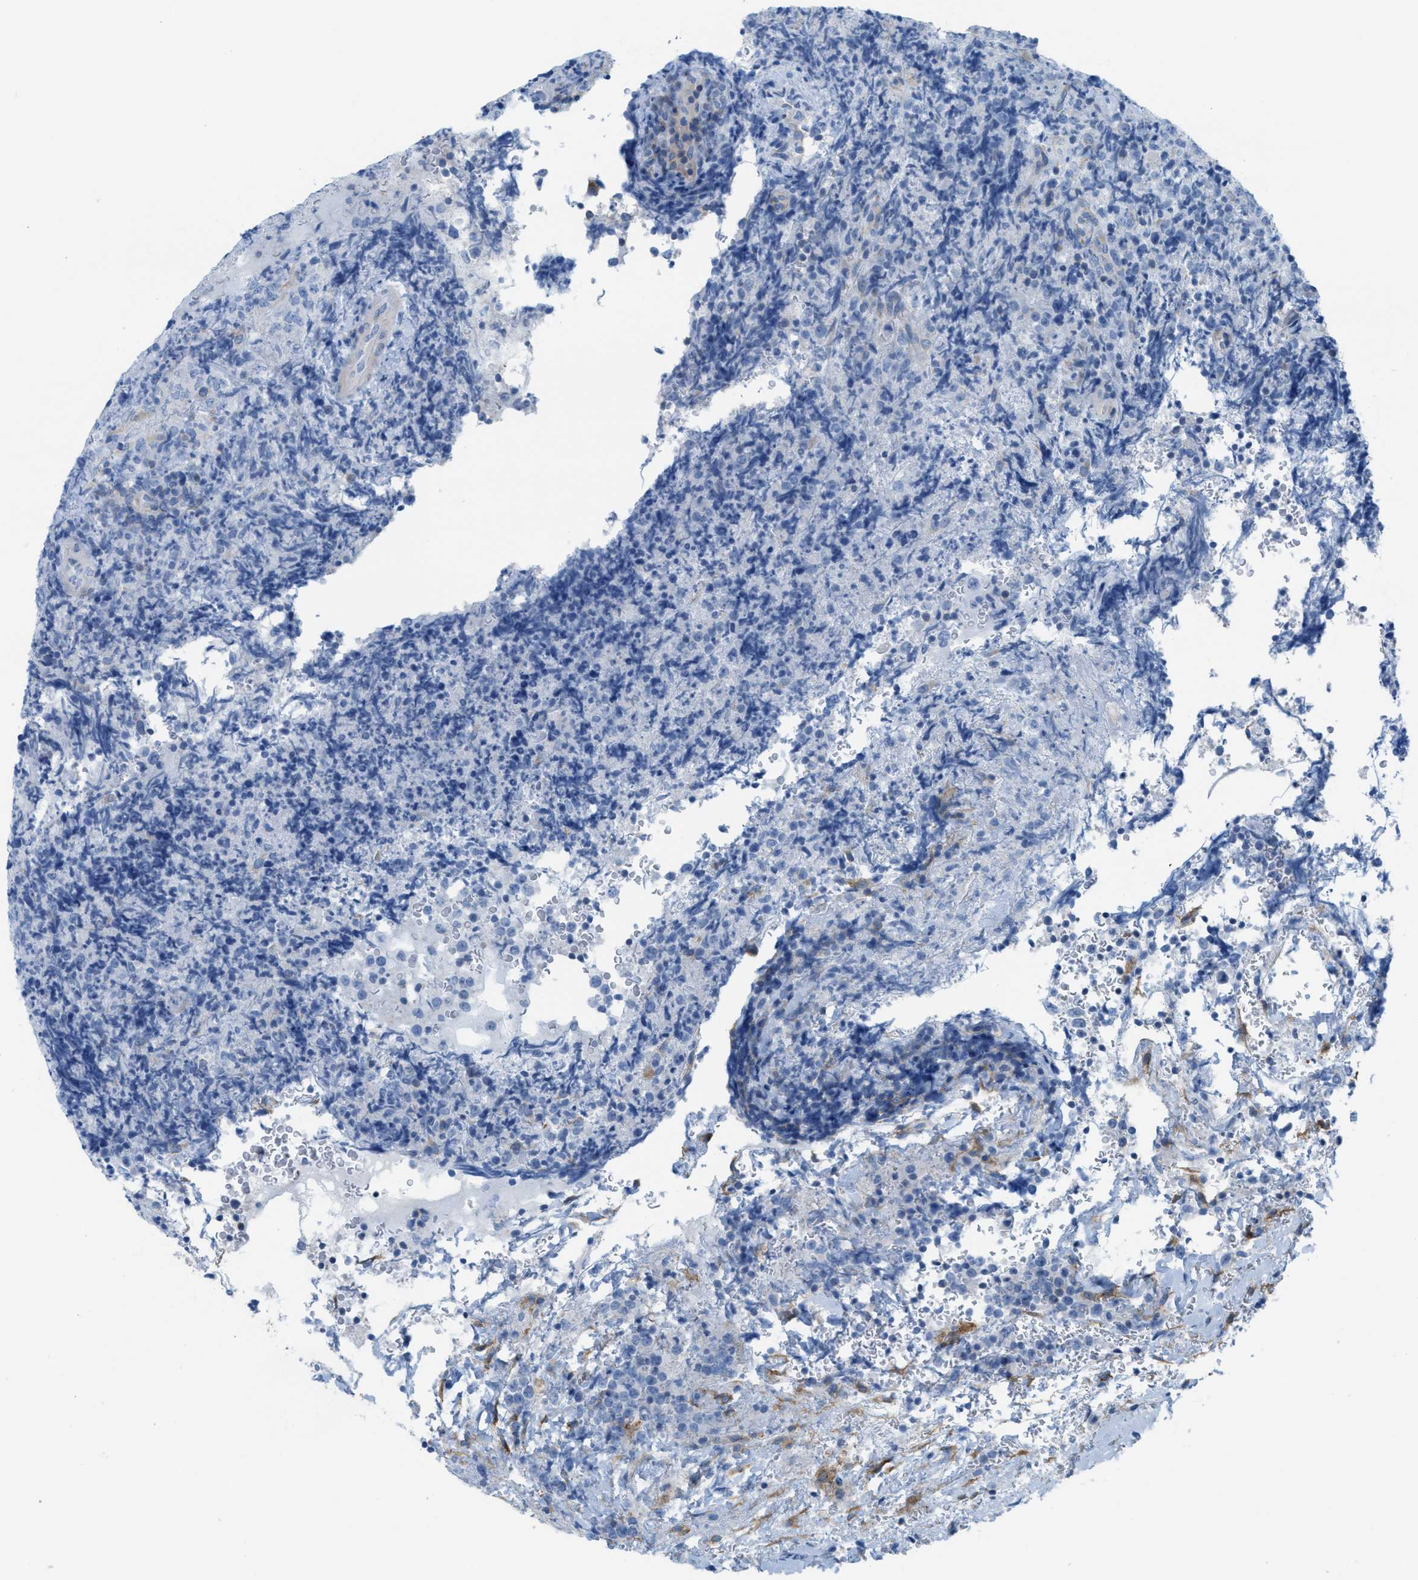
{"staining": {"intensity": "negative", "quantity": "none", "location": "none"}, "tissue": "lymphoma", "cell_type": "Tumor cells", "image_type": "cancer", "snomed": [{"axis": "morphology", "description": "Malignant lymphoma, non-Hodgkin's type, High grade"}, {"axis": "topography", "description": "Tonsil"}], "caption": "DAB (3,3'-diaminobenzidine) immunohistochemical staining of human lymphoma exhibits no significant expression in tumor cells.", "gene": "ASGR1", "patient": {"sex": "female", "age": 36}}